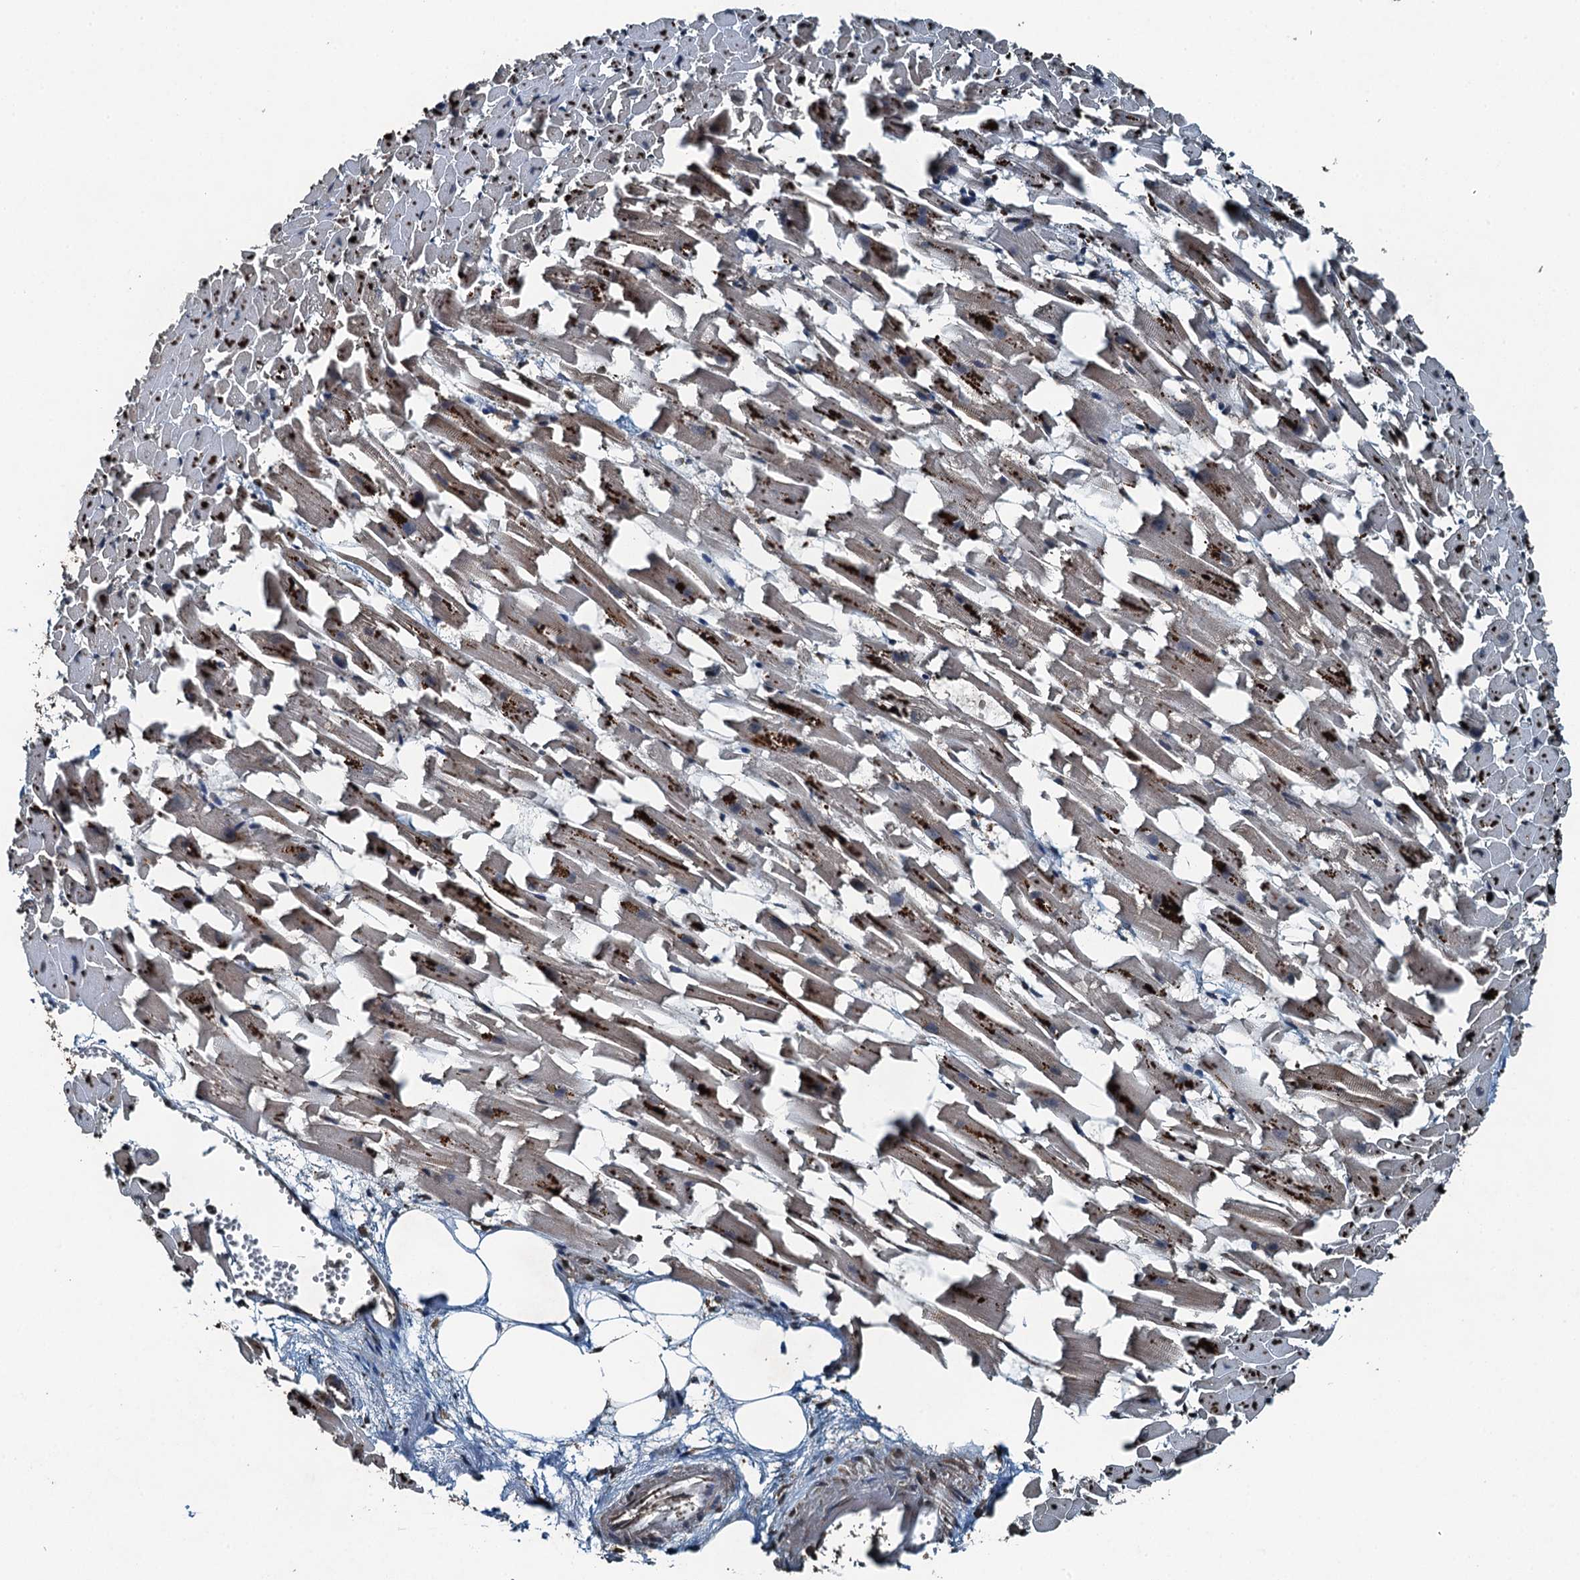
{"staining": {"intensity": "moderate", "quantity": "<25%", "location": "cytoplasmic/membranous"}, "tissue": "heart muscle", "cell_type": "Cardiomyocytes", "image_type": "normal", "snomed": [{"axis": "morphology", "description": "Normal tissue, NOS"}, {"axis": "topography", "description": "Heart"}], "caption": "Heart muscle was stained to show a protein in brown. There is low levels of moderate cytoplasmic/membranous expression in about <25% of cardiomyocytes. (IHC, brightfield microscopy, high magnification).", "gene": "TCTN1", "patient": {"sex": "female", "age": 64}}